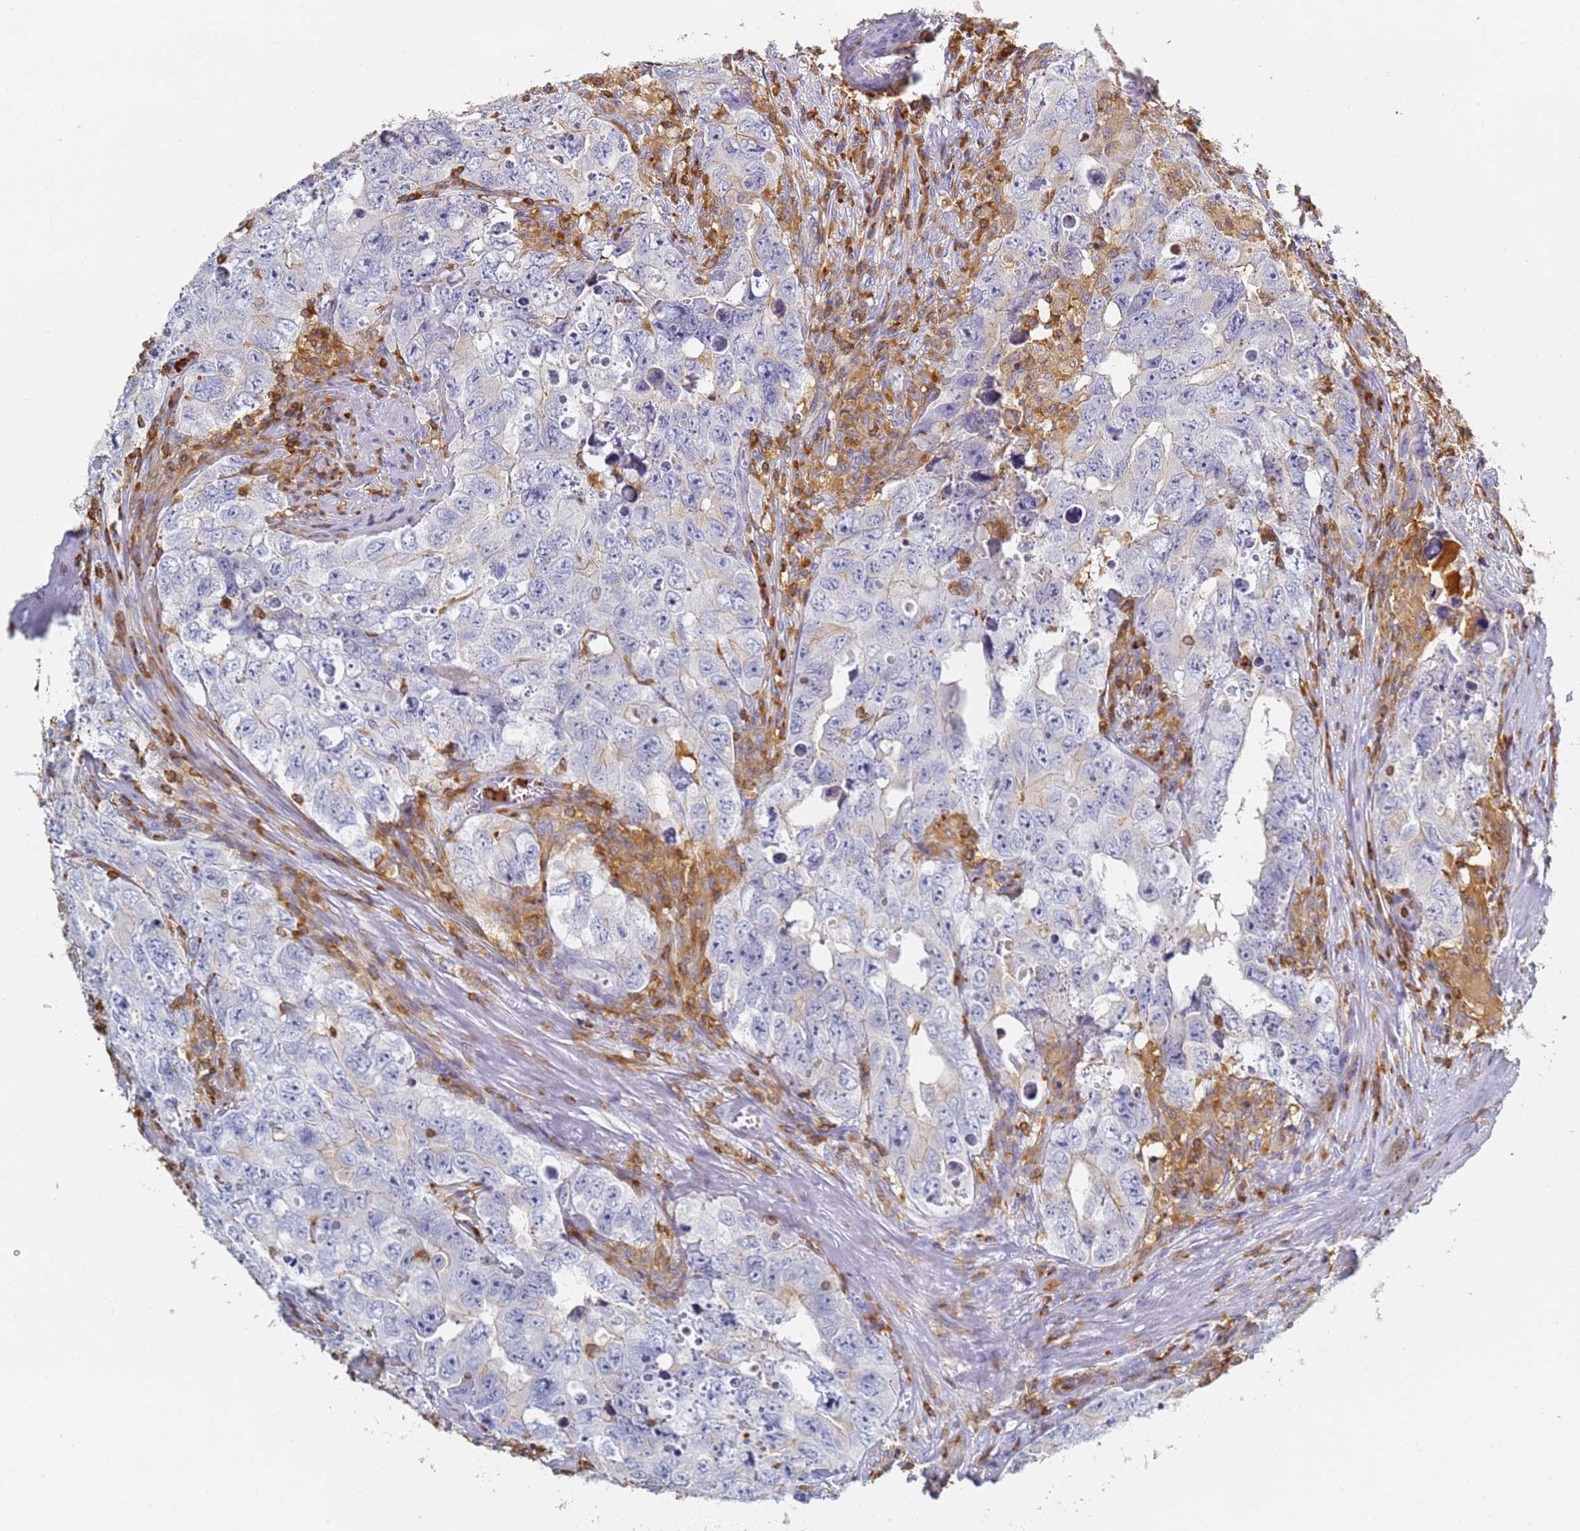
{"staining": {"intensity": "negative", "quantity": "none", "location": "none"}, "tissue": "testis cancer", "cell_type": "Tumor cells", "image_type": "cancer", "snomed": [{"axis": "morphology", "description": "Seminoma, NOS"}, {"axis": "morphology", "description": "Carcinoma, Embryonal, NOS"}, {"axis": "topography", "description": "Testis"}], "caption": "Micrograph shows no significant protein expression in tumor cells of testis cancer. (Stains: DAB immunohistochemistry with hematoxylin counter stain, Microscopy: brightfield microscopy at high magnification).", "gene": "BIN2", "patient": {"sex": "male", "age": 43}}